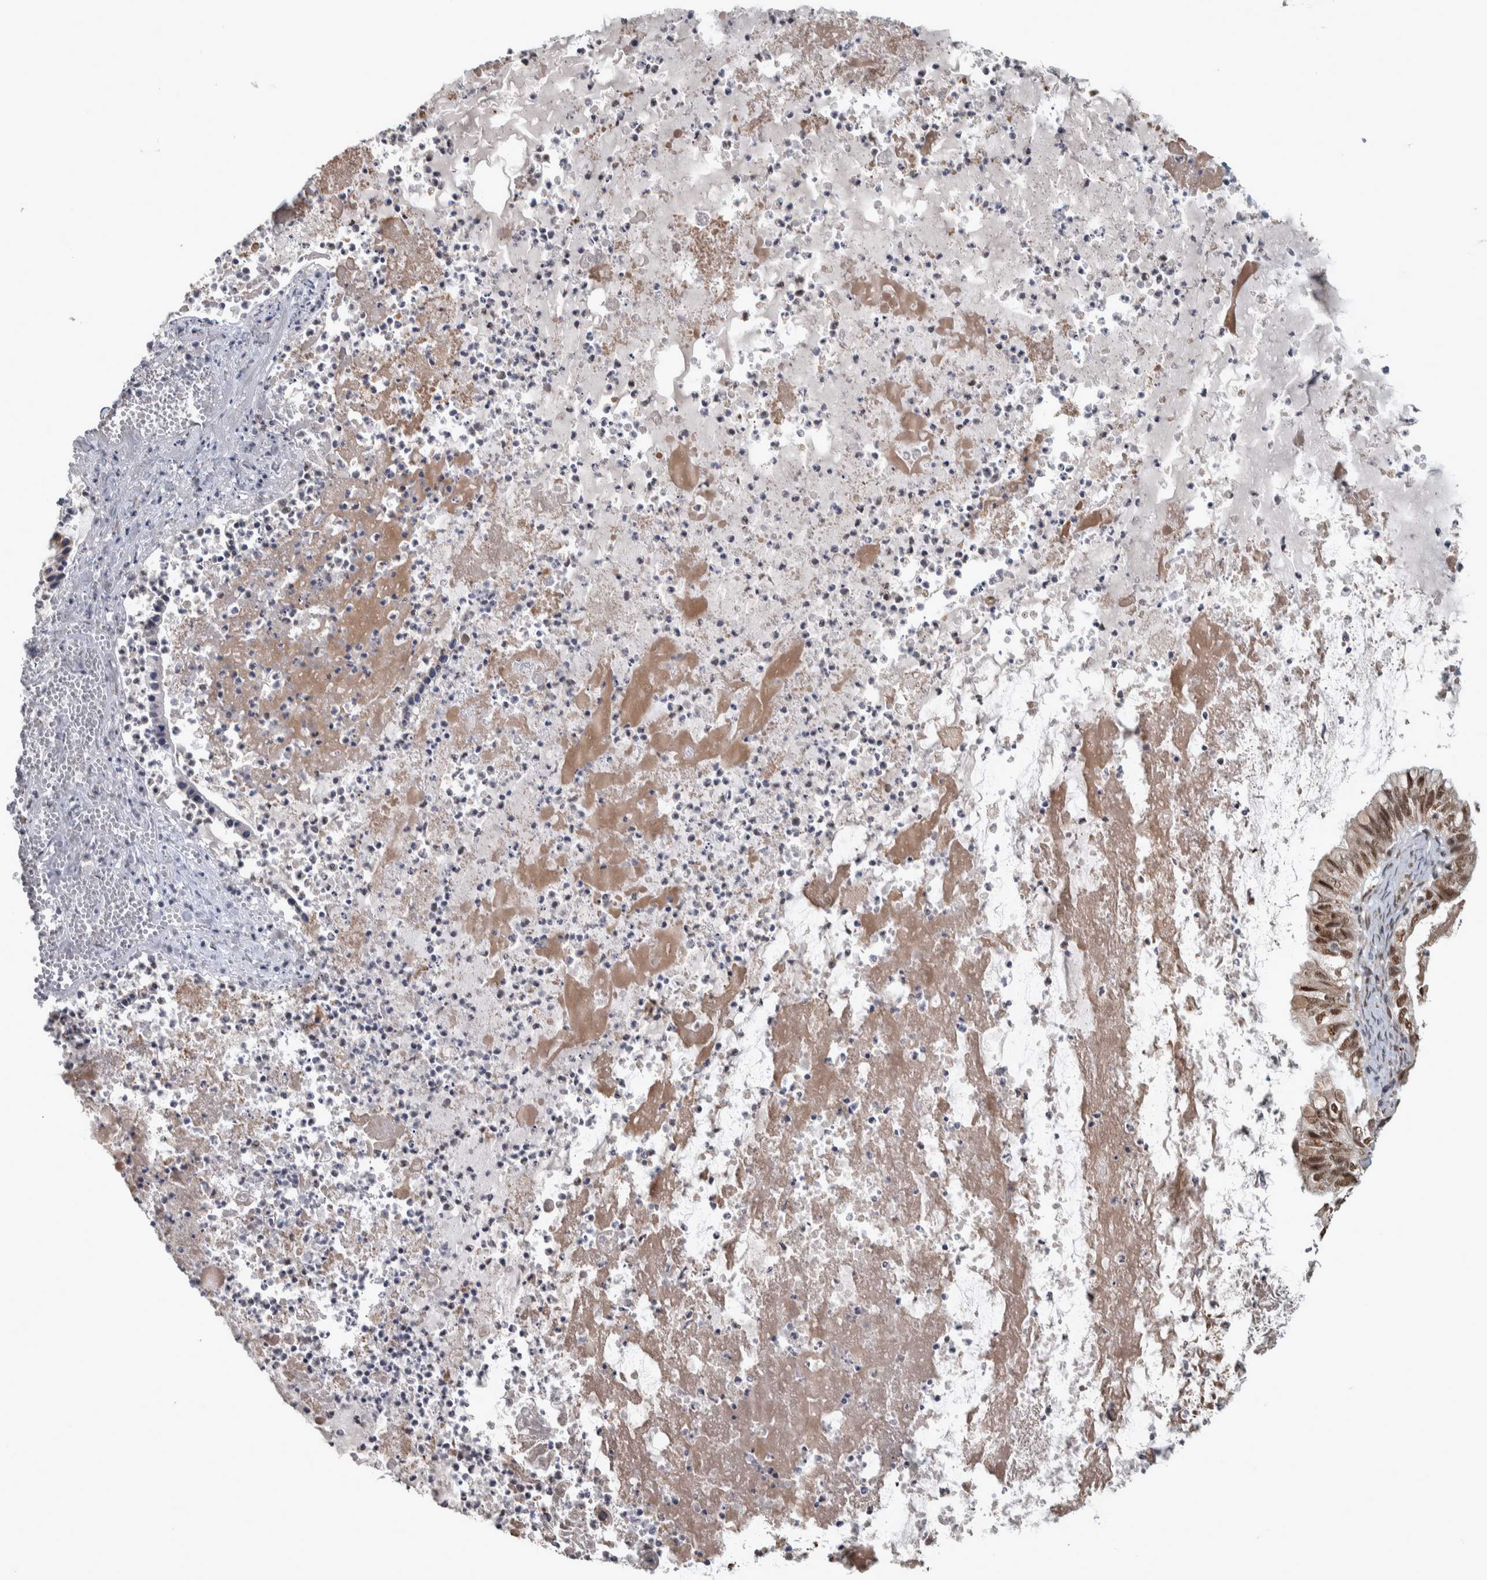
{"staining": {"intensity": "moderate", "quantity": ">75%", "location": "nuclear"}, "tissue": "ovarian cancer", "cell_type": "Tumor cells", "image_type": "cancer", "snomed": [{"axis": "morphology", "description": "Cystadenocarcinoma, mucinous, NOS"}, {"axis": "topography", "description": "Ovary"}], "caption": "Tumor cells exhibit medium levels of moderate nuclear staining in approximately >75% of cells in human mucinous cystadenocarcinoma (ovarian).", "gene": "DDX42", "patient": {"sex": "female", "age": 80}}